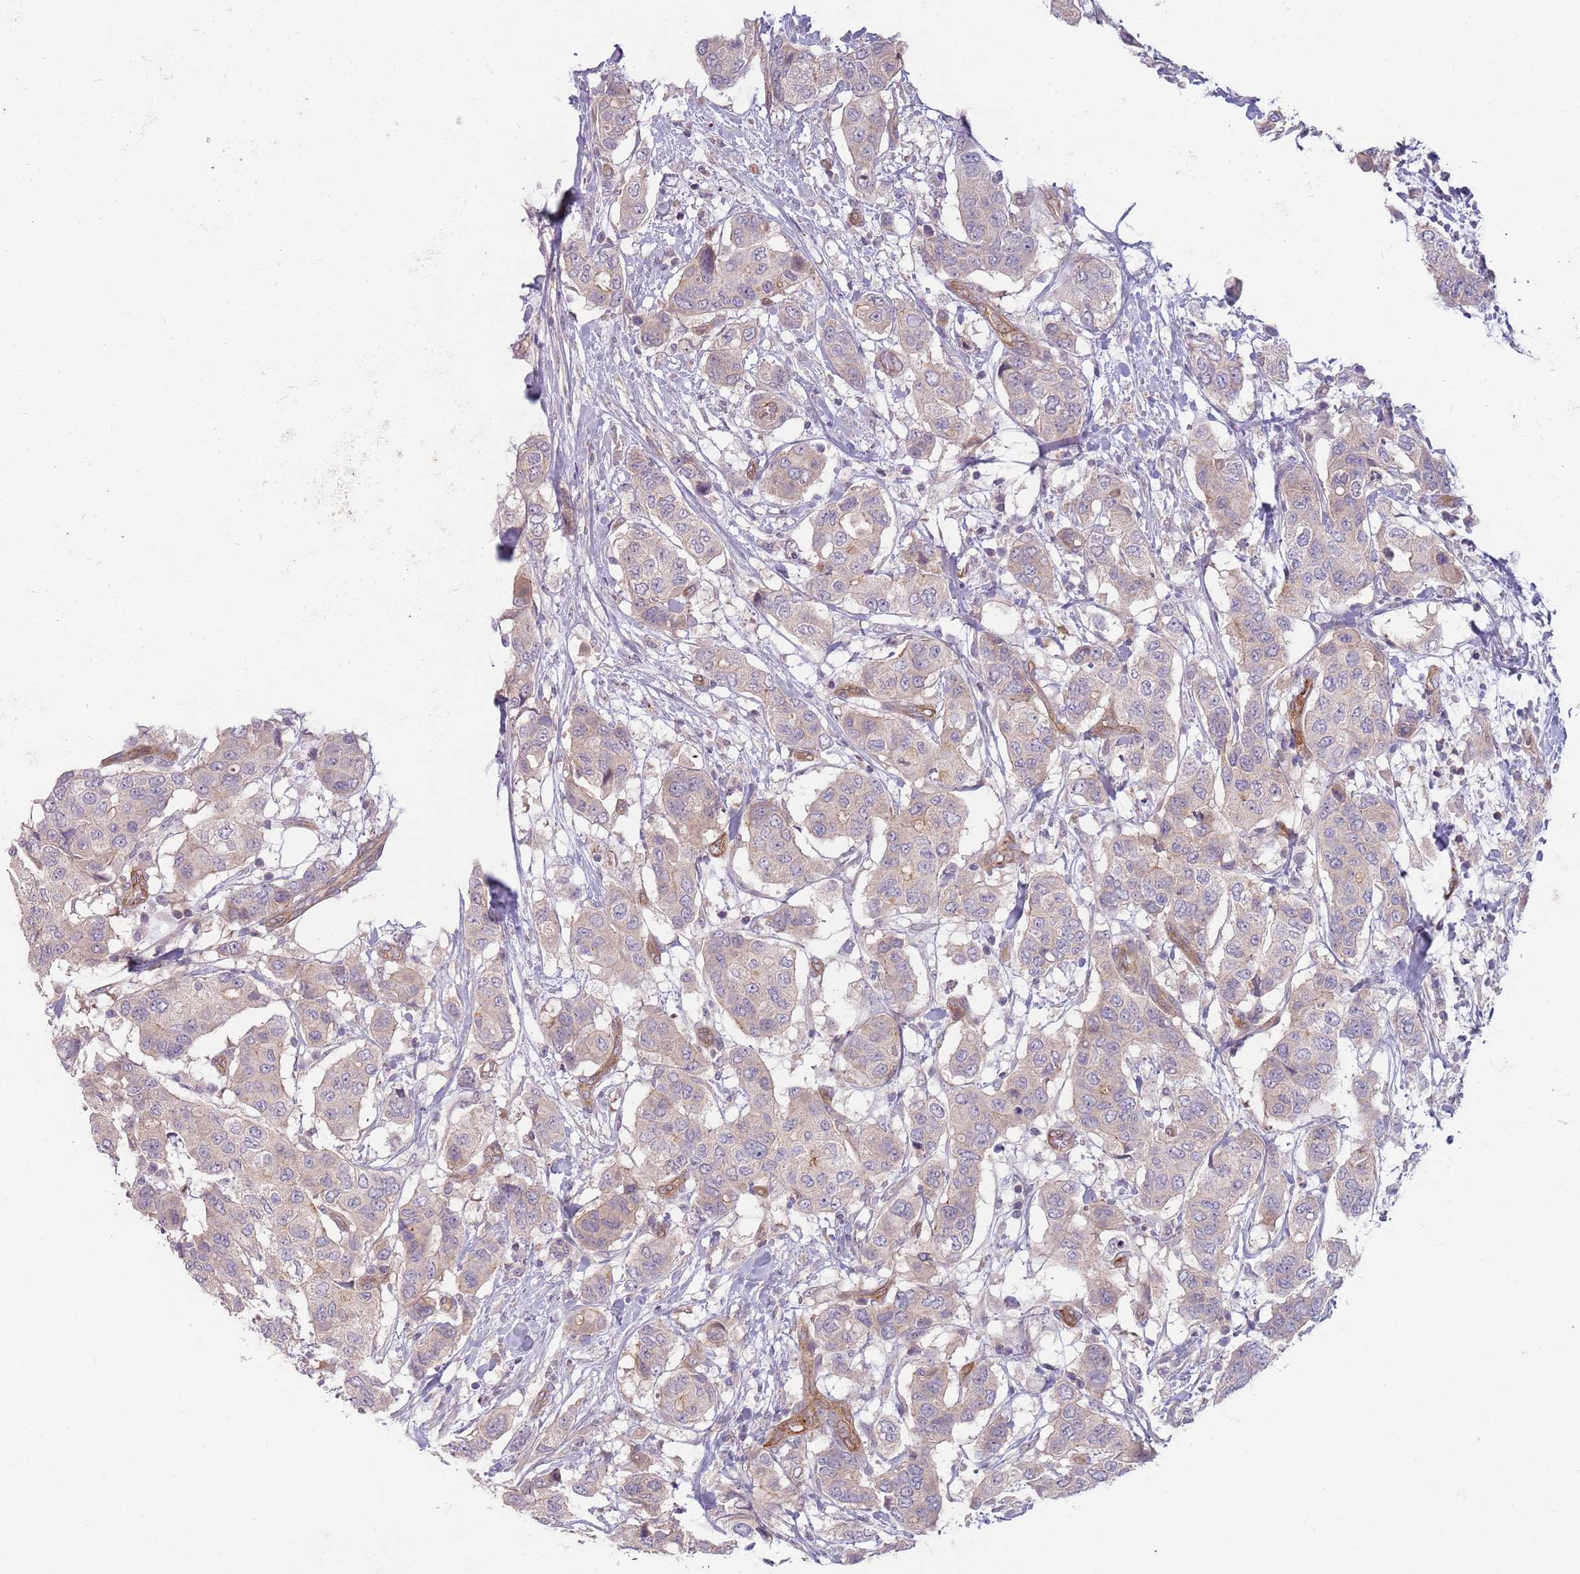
{"staining": {"intensity": "weak", "quantity": "<25%", "location": "cytoplasmic/membranous"}, "tissue": "breast cancer", "cell_type": "Tumor cells", "image_type": "cancer", "snomed": [{"axis": "morphology", "description": "Lobular carcinoma"}, {"axis": "topography", "description": "Breast"}], "caption": "An immunohistochemistry photomicrograph of lobular carcinoma (breast) is shown. There is no staining in tumor cells of lobular carcinoma (breast).", "gene": "SAV1", "patient": {"sex": "female", "age": 51}}